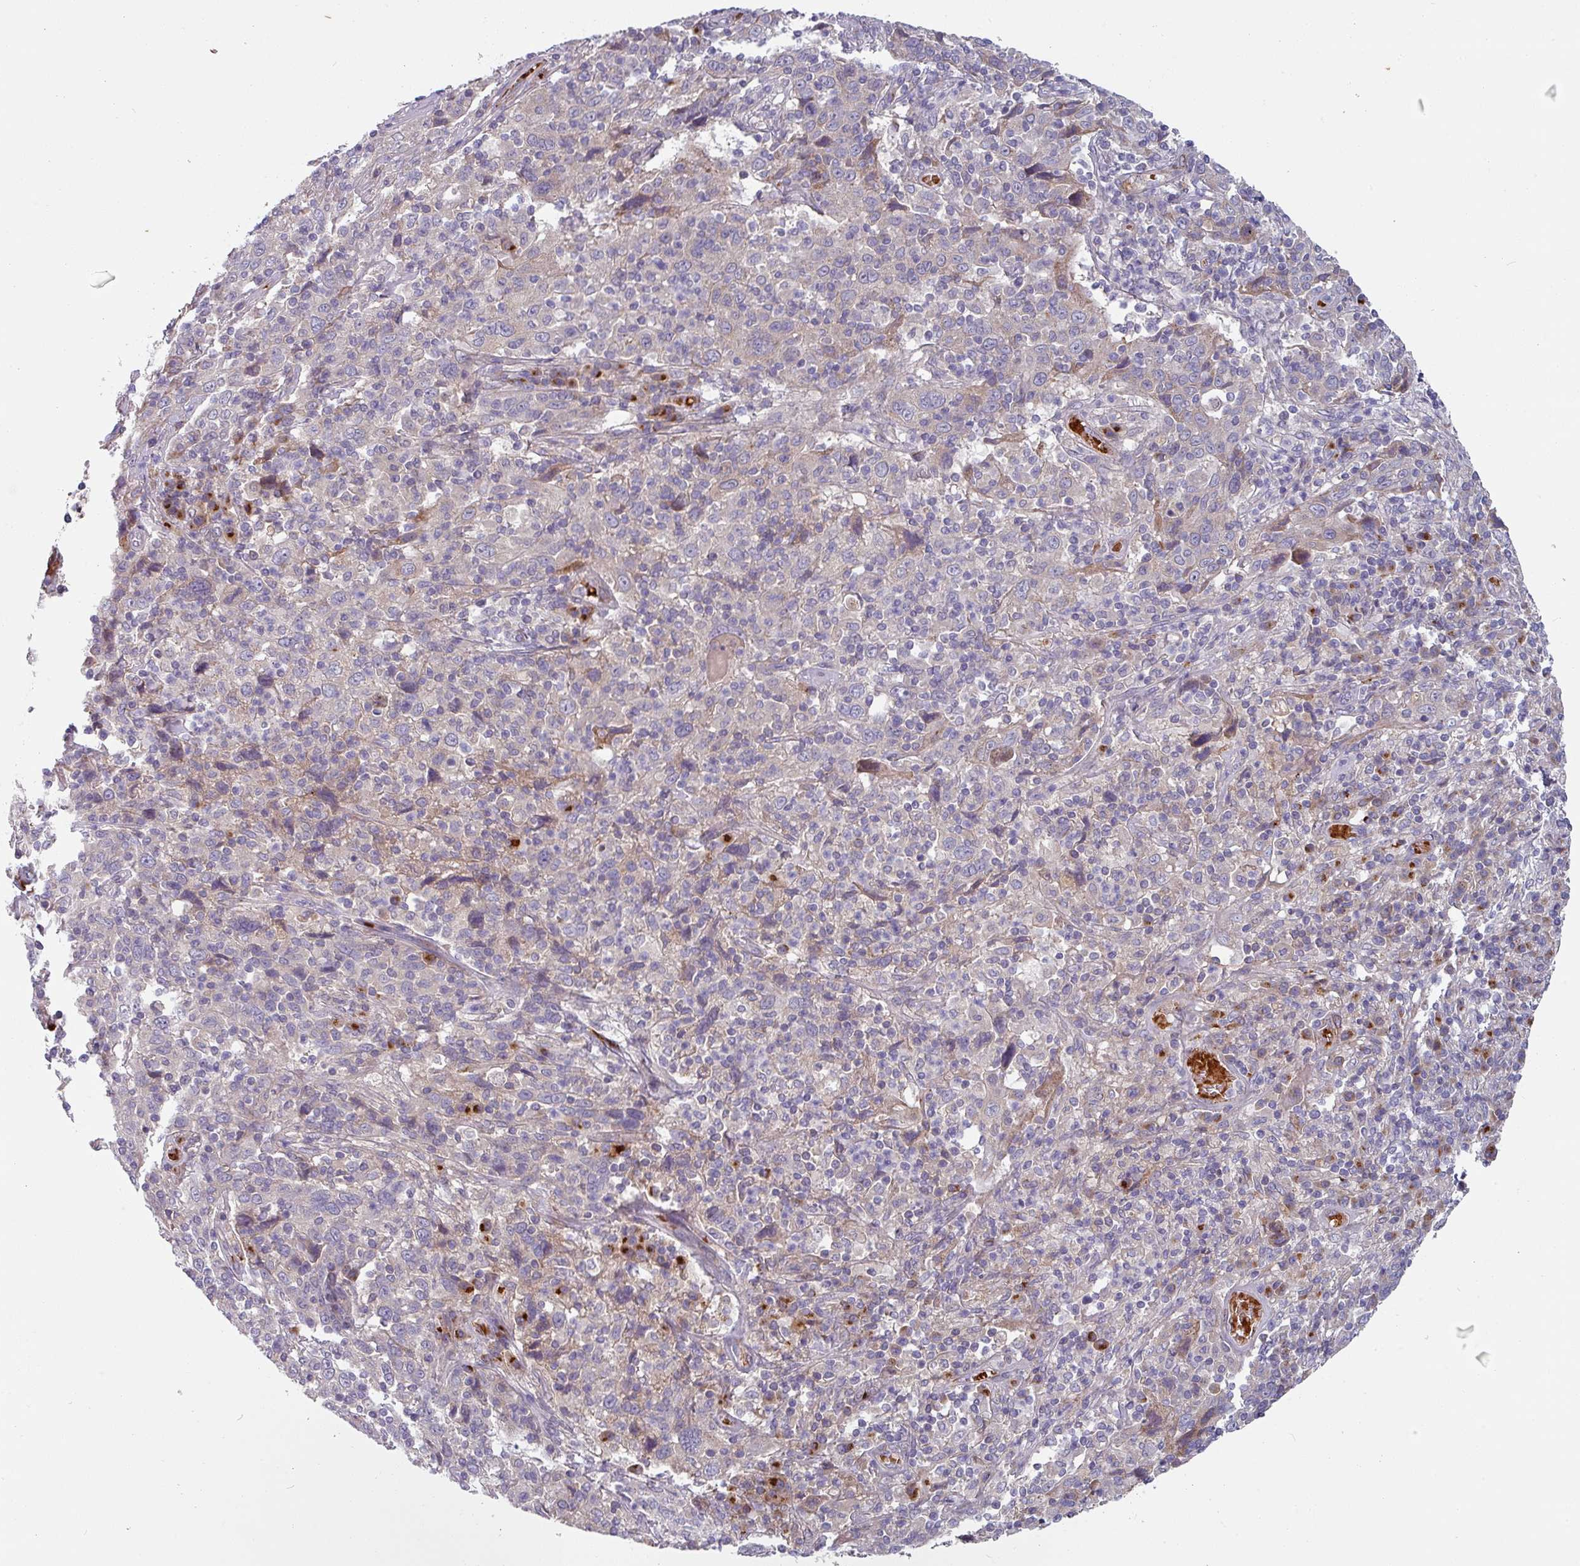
{"staining": {"intensity": "negative", "quantity": "none", "location": "none"}, "tissue": "cervical cancer", "cell_type": "Tumor cells", "image_type": "cancer", "snomed": [{"axis": "morphology", "description": "Squamous cell carcinoma, NOS"}, {"axis": "topography", "description": "Cervix"}], "caption": "IHC photomicrograph of human squamous cell carcinoma (cervical) stained for a protein (brown), which shows no staining in tumor cells. The staining was performed using DAB (3,3'-diaminobenzidine) to visualize the protein expression in brown, while the nuclei were stained in blue with hematoxylin (Magnification: 20x).", "gene": "PRODH2", "patient": {"sex": "female", "age": 46}}